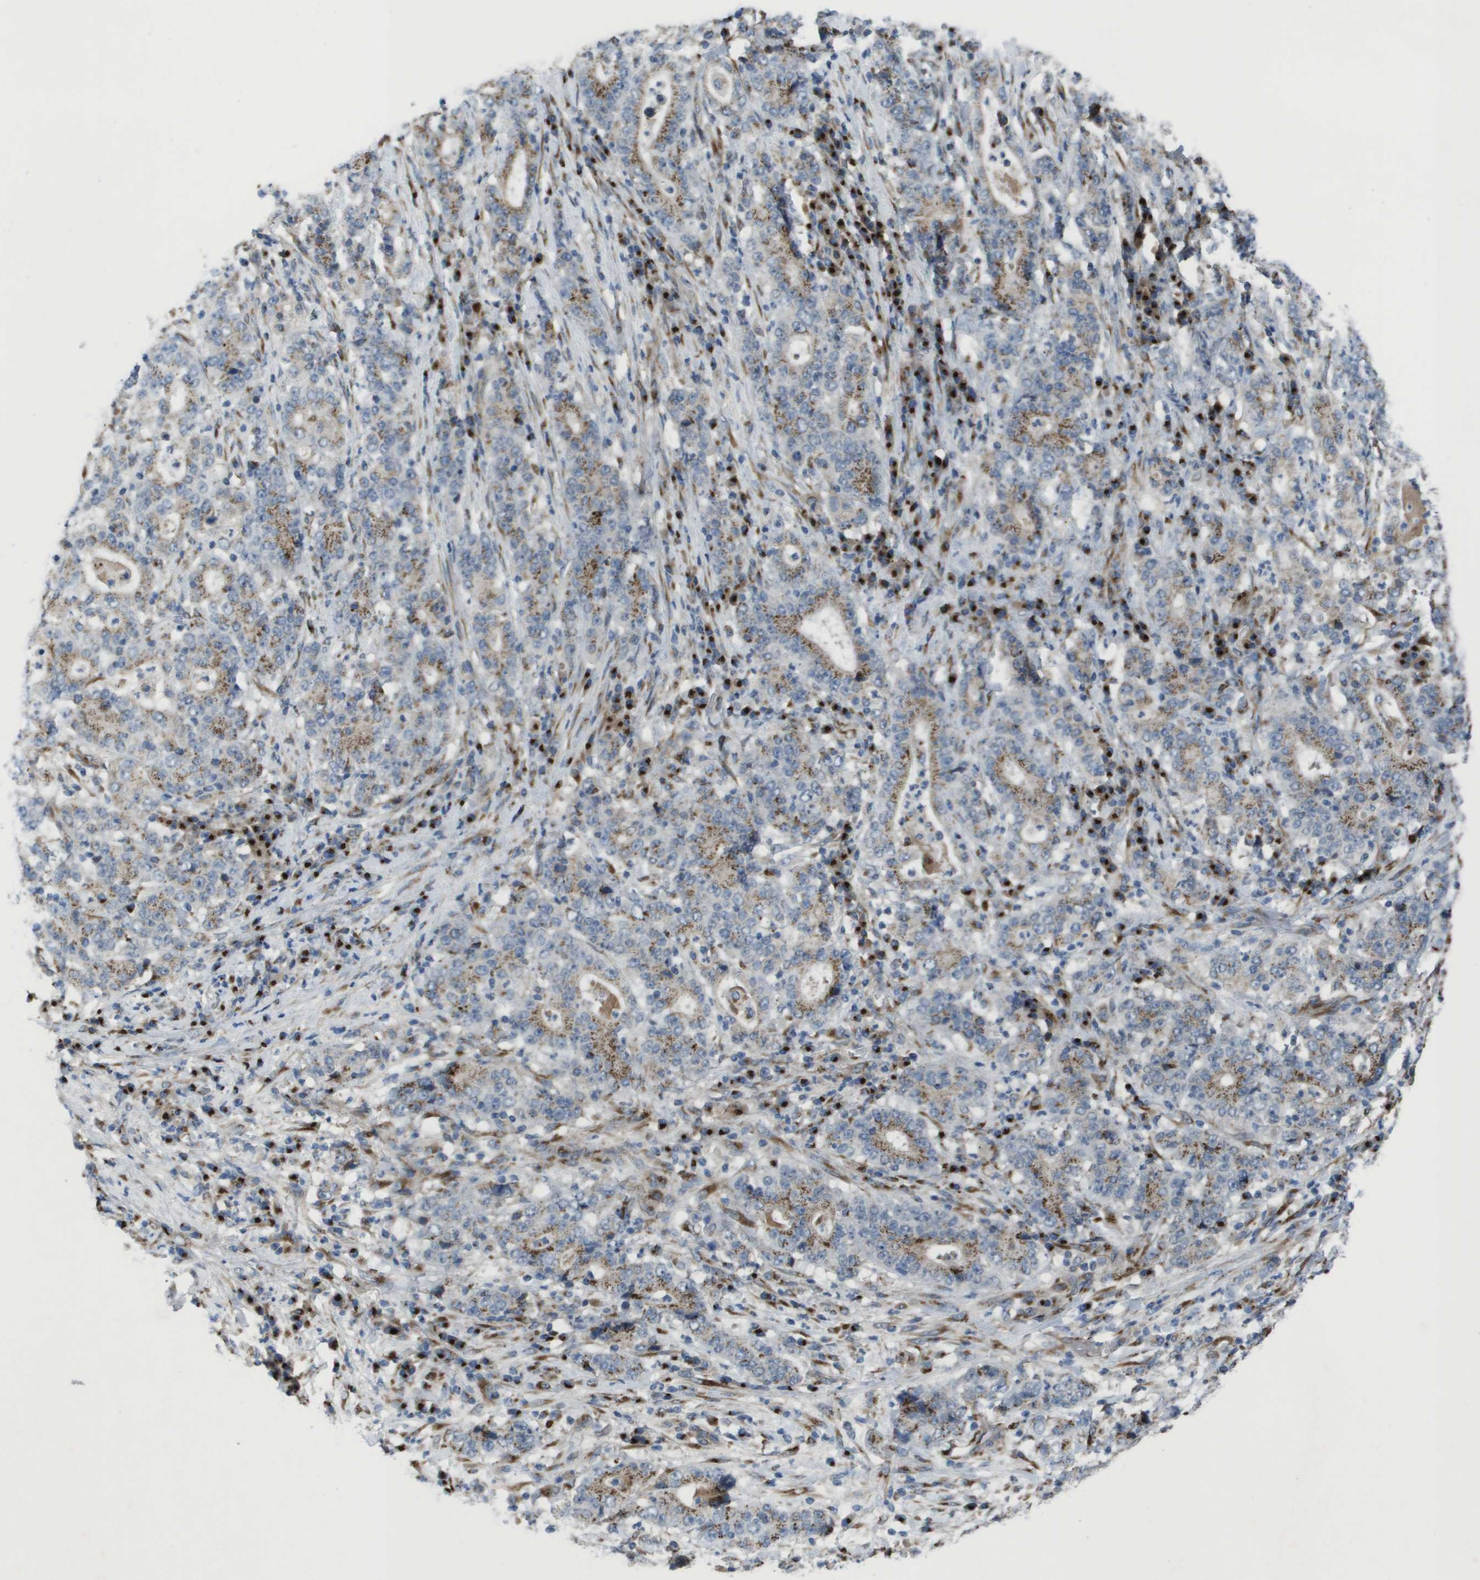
{"staining": {"intensity": "moderate", "quantity": ">75%", "location": "cytoplasmic/membranous"}, "tissue": "stomach cancer", "cell_type": "Tumor cells", "image_type": "cancer", "snomed": [{"axis": "morphology", "description": "Normal tissue, NOS"}, {"axis": "morphology", "description": "Adenocarcinoma, NOS"}, {"axis": "topography", "description": "Stomach, upper"}, {"axis": "topography", "description": "Stomach"}], "caption": "Tumor cells display moderate cytoplasmic/membranous positivity in approximately >75% of cells in stomach cancer (adenocarcinoma).", "gene": "QSOX2", "patient": {"sex": "male", "age": 59}}